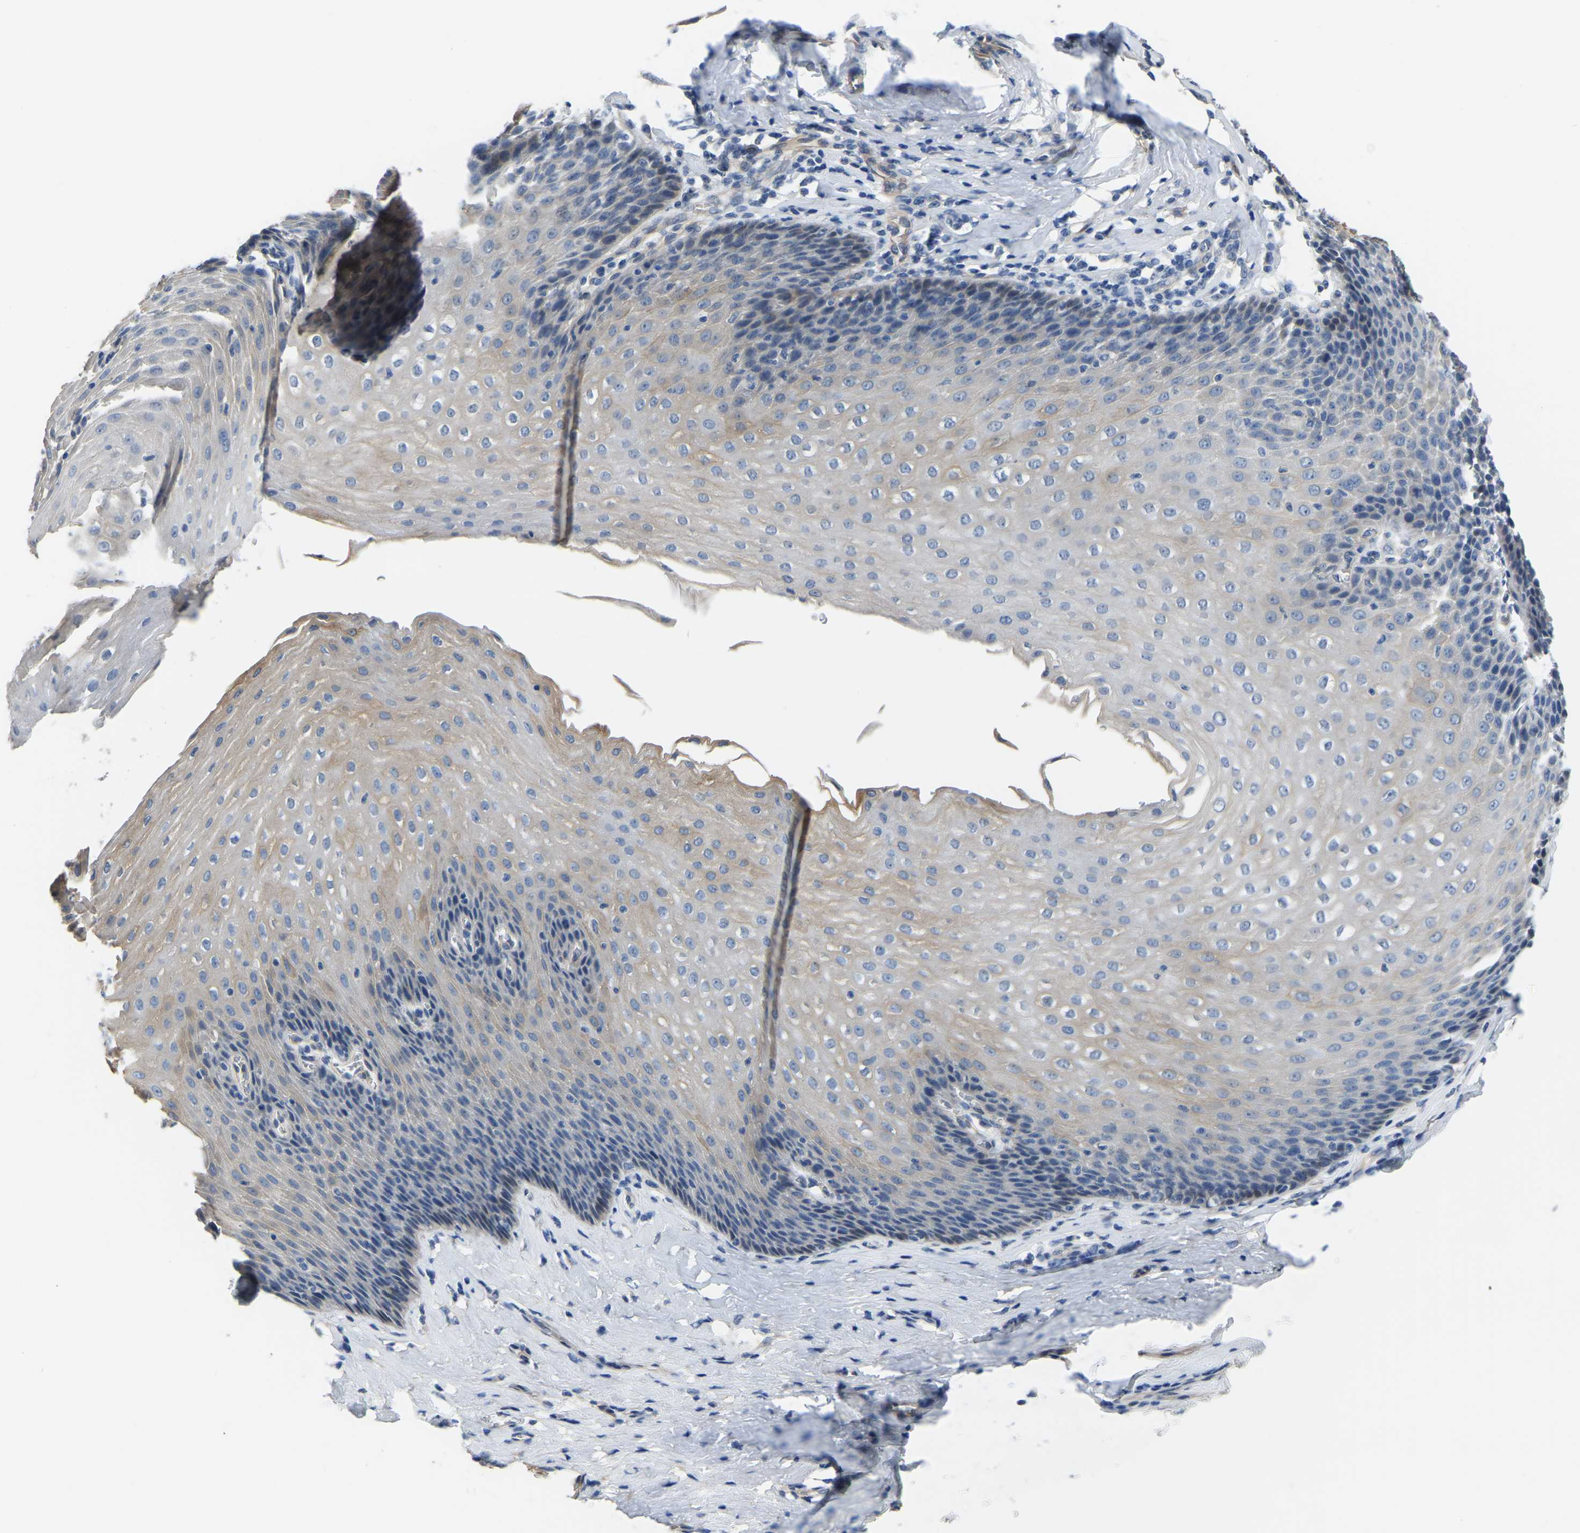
{"staining": {"intensity": "moderate", "quantity": "25%-75%", "location": "cytoplasmic/membranous"}, "tissue": "esophagus", "cell_type": "Squamous epithelial cells", "image_type": "normal", "snomed": [{"axis": "morphology", "description": "Normal tissue, NOS"}, {"axis": "topography", "description": "Esophagus"}], "caption": "A brown stain shows moderate cytoplasmic/membranous positivity of a protein in squamous epithelial cells of normal esophagus.", "gene": "HIGD2B", "patient": {"sex": "female", "age": 61}}